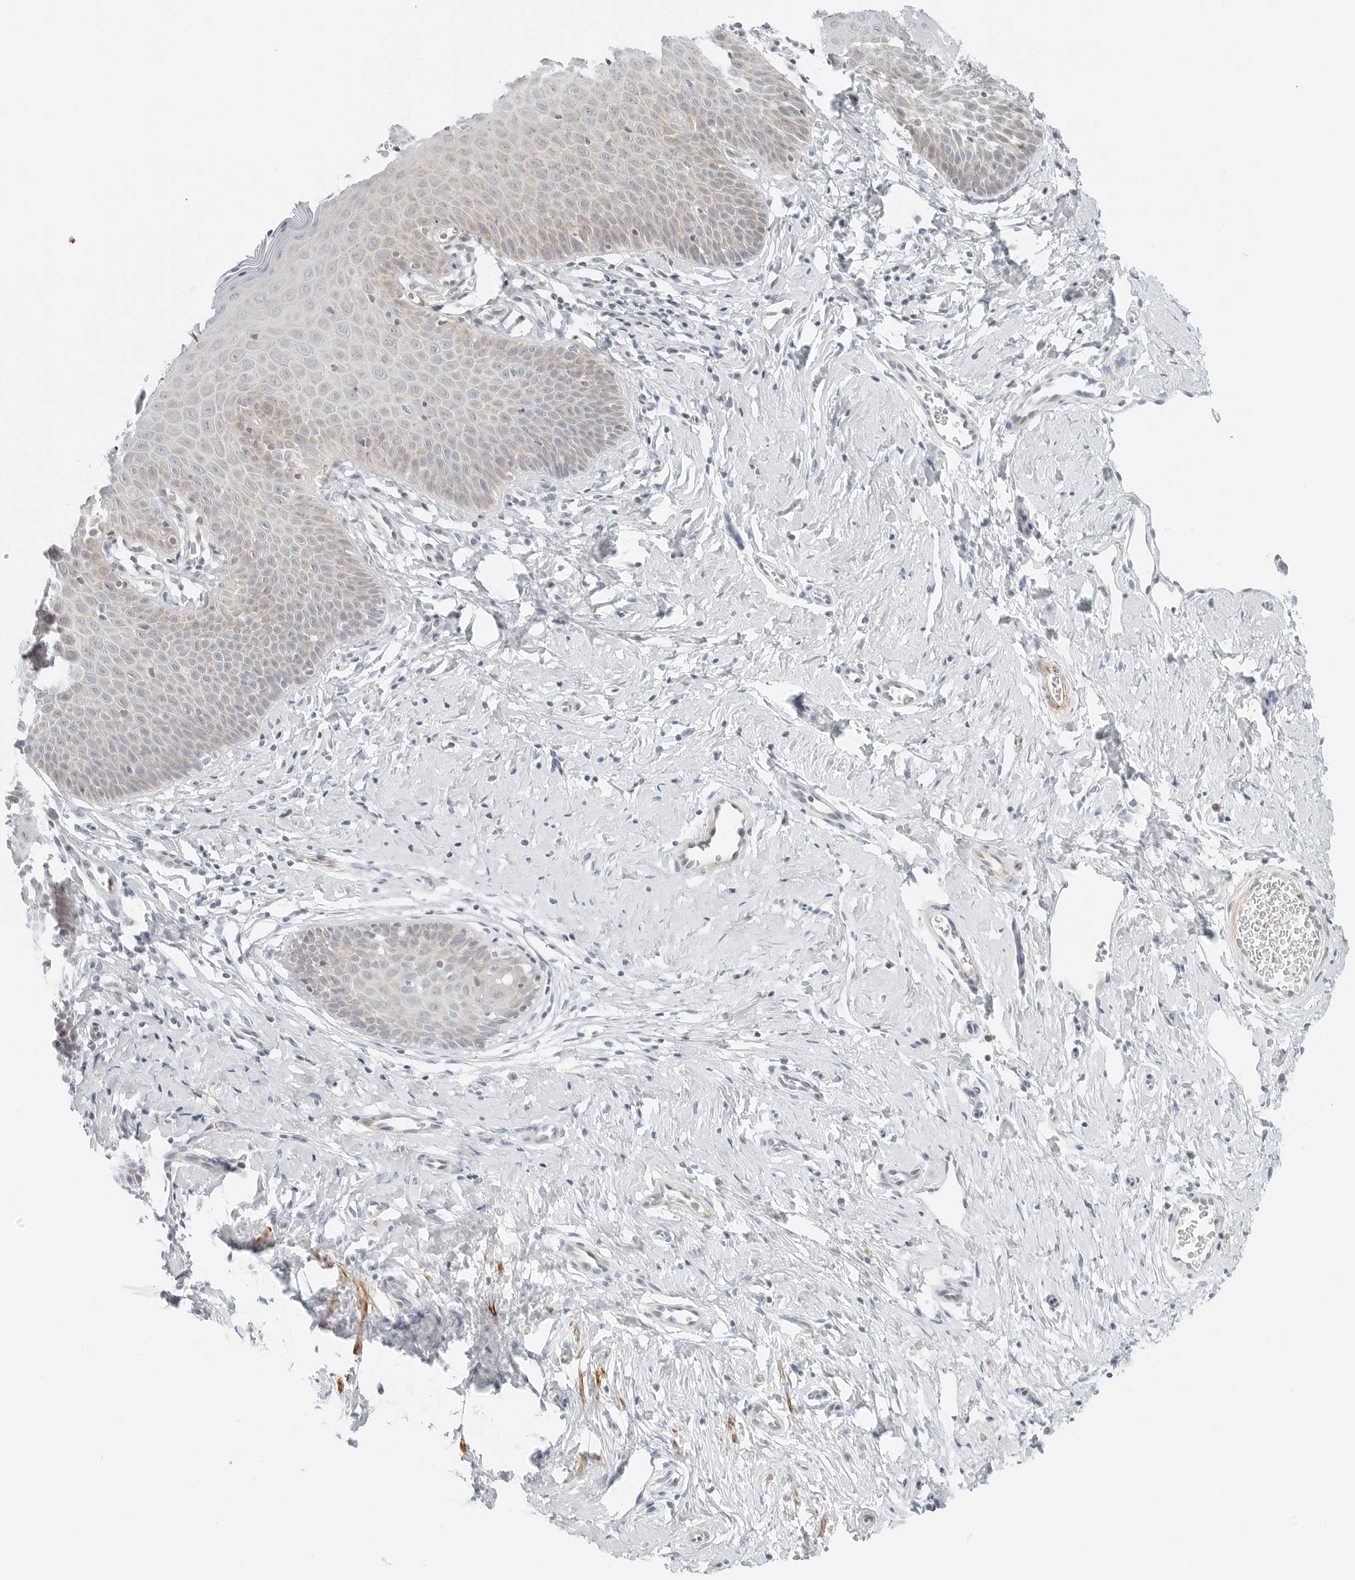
{"staining": {"intensity": "weak", "quantity": ">75%", "location": "cytoplasmic/membranous"}, "tissue": "cervix", "cell_type": "Glandular cells", "image_type": "normal", "snomed": [{"axis": "morphology", "description": "Normal tissue, NOS"}, {"axis": "topography", "description": "Cervix"}], "caption": "A histopathology image showing weak cytoplasmic/membranous staining in approximately >75% of glandular cells in unremarkable cervix, as visualized by brown immunohistochemical staining.", "gene": "IQCC", "patient": {"sex": "female", "age": 36}}